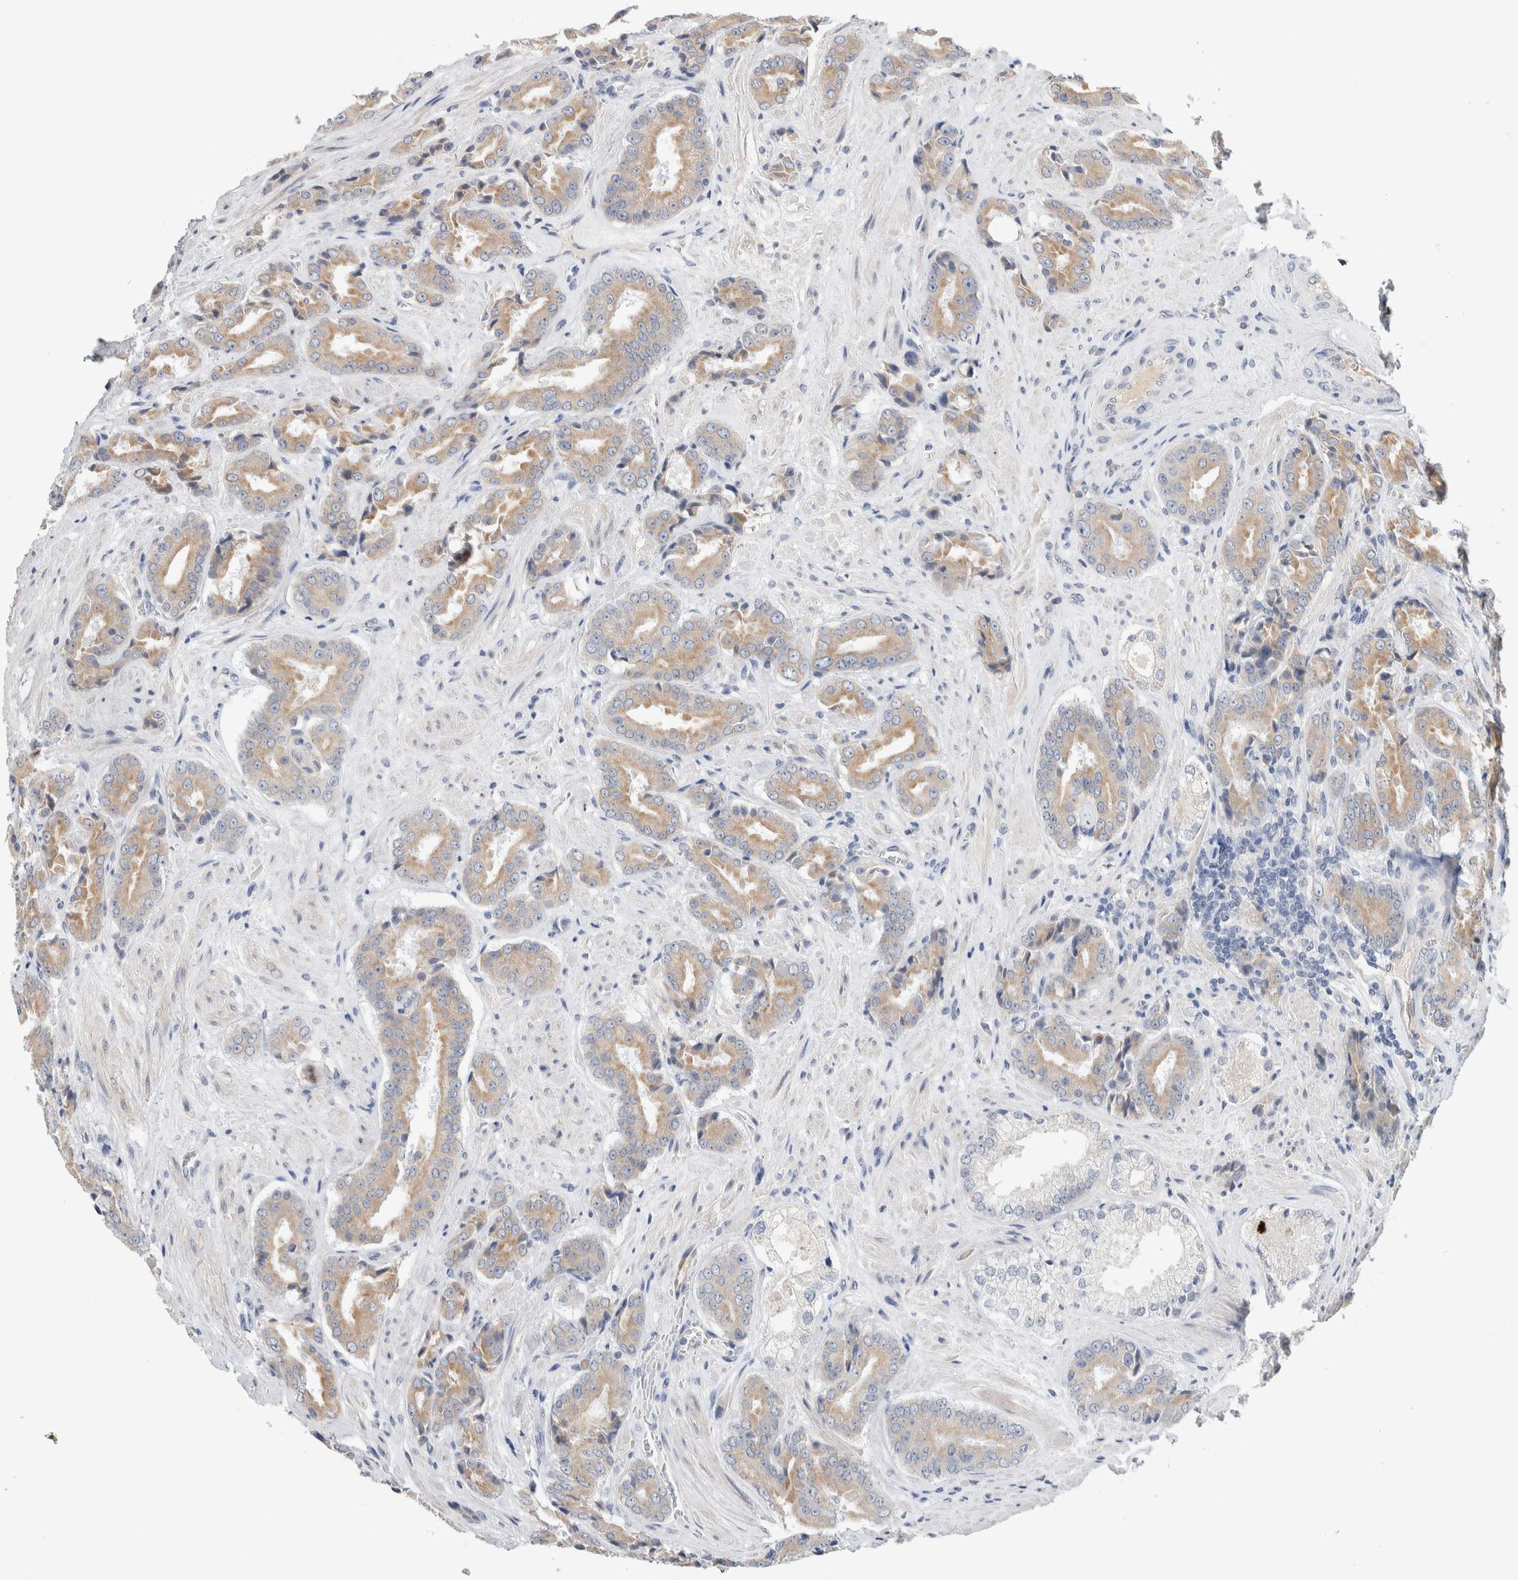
{"staining": {"intensity": "weak", "quantity": ">75%", "location": "cytoplasmic/membranous"}, "tissue": "prostate cancer", "cell_type": "Tumor cells", "image_type": "cancer", "snomed": [{"axis": "morphology", "description": "Adenocarcinoma, High grade"}, {"axis": "topography", "description": "Prostate"}], "caption": "Protein expression analysis of human high-grade adenocarcinoma (prostate) reveals weak cytoplasmic/membranous staining in approximately >75% of tumor cells.", "gene": "RUSF1", "patient": {"sex": "male", "age": 71}}